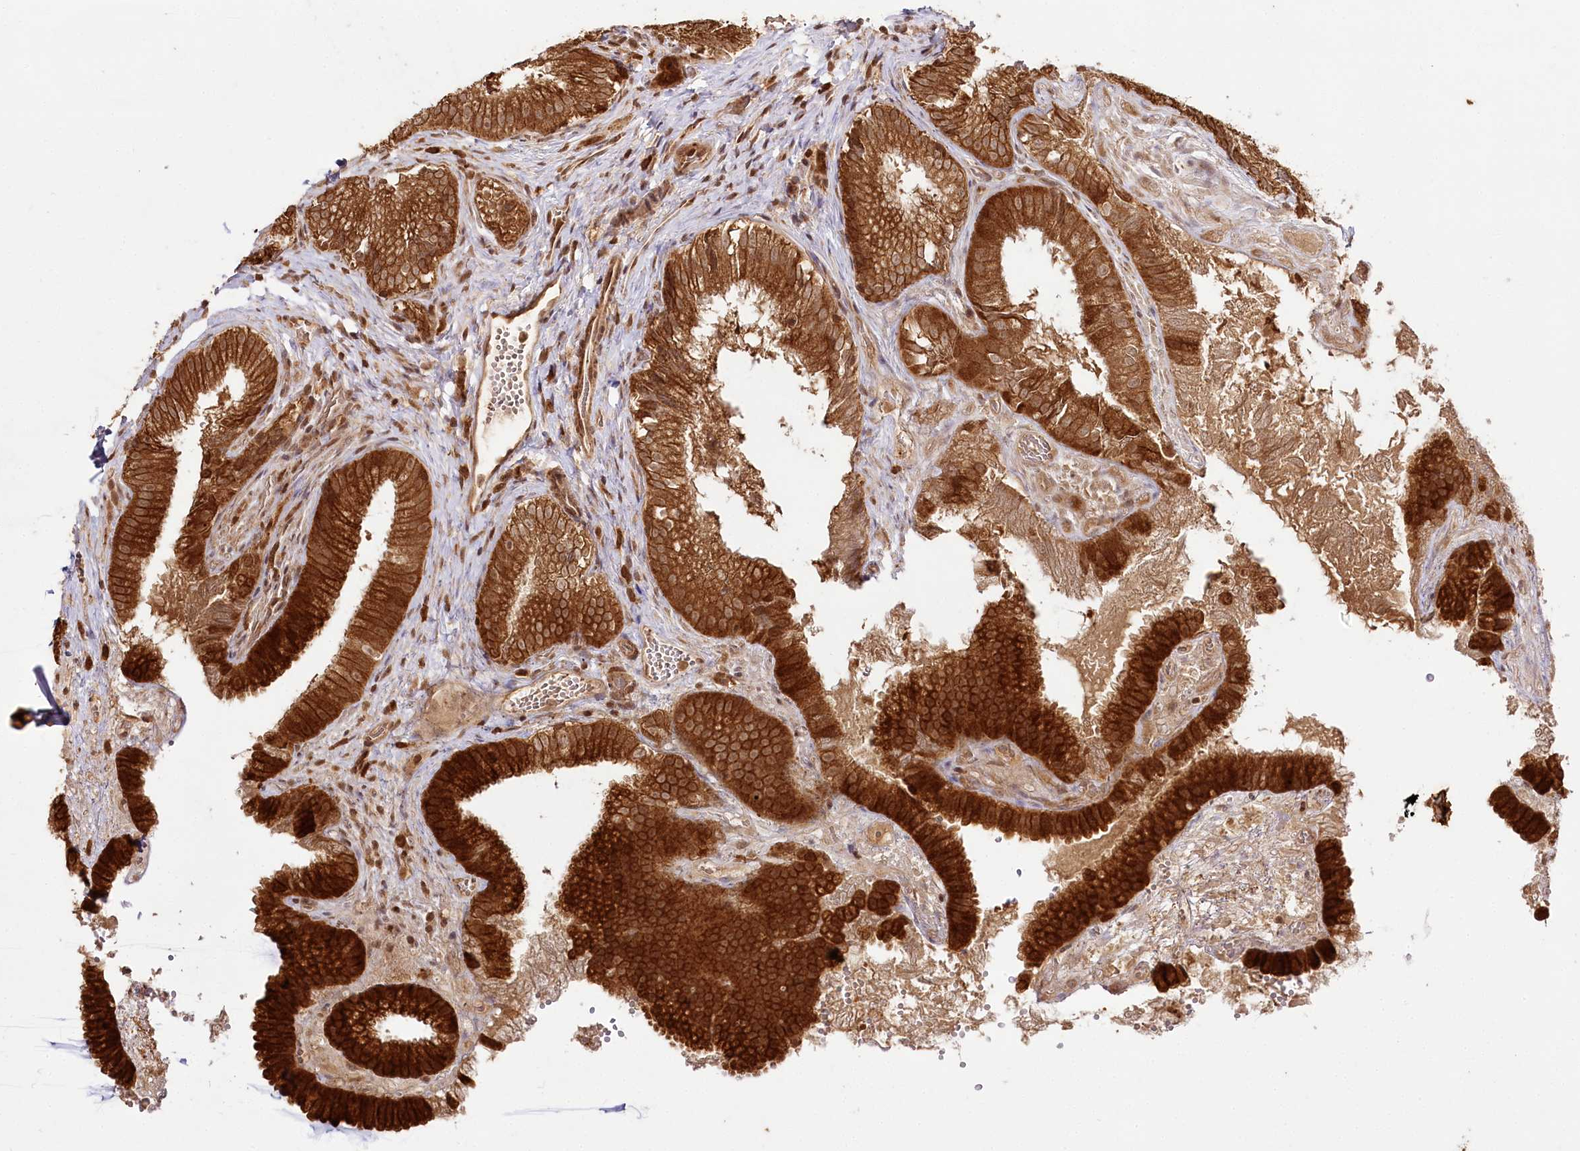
{"staining": {"intensity": "strong", "quantity": ">75%", "location": "cytoplasmic/membranous,nuclear"}, "tissue": "gallbladder", "cell_type": "Glandular cells", "image_type": "normal", "snomed": [{"axis": "morphology", "description": "Normal tissue, NOS"}, {"axis": "topography", "description": "Gallbladder"}], "caption": "This is an image of immunohistochemistry (IHC) staining of unremarkable gallbladder, which shows strong staining in the cytoplasmic/membranous,nuclear of glandular cells.", "gene": "ULK2", "patient": {"sex": "female", "age": 30}}